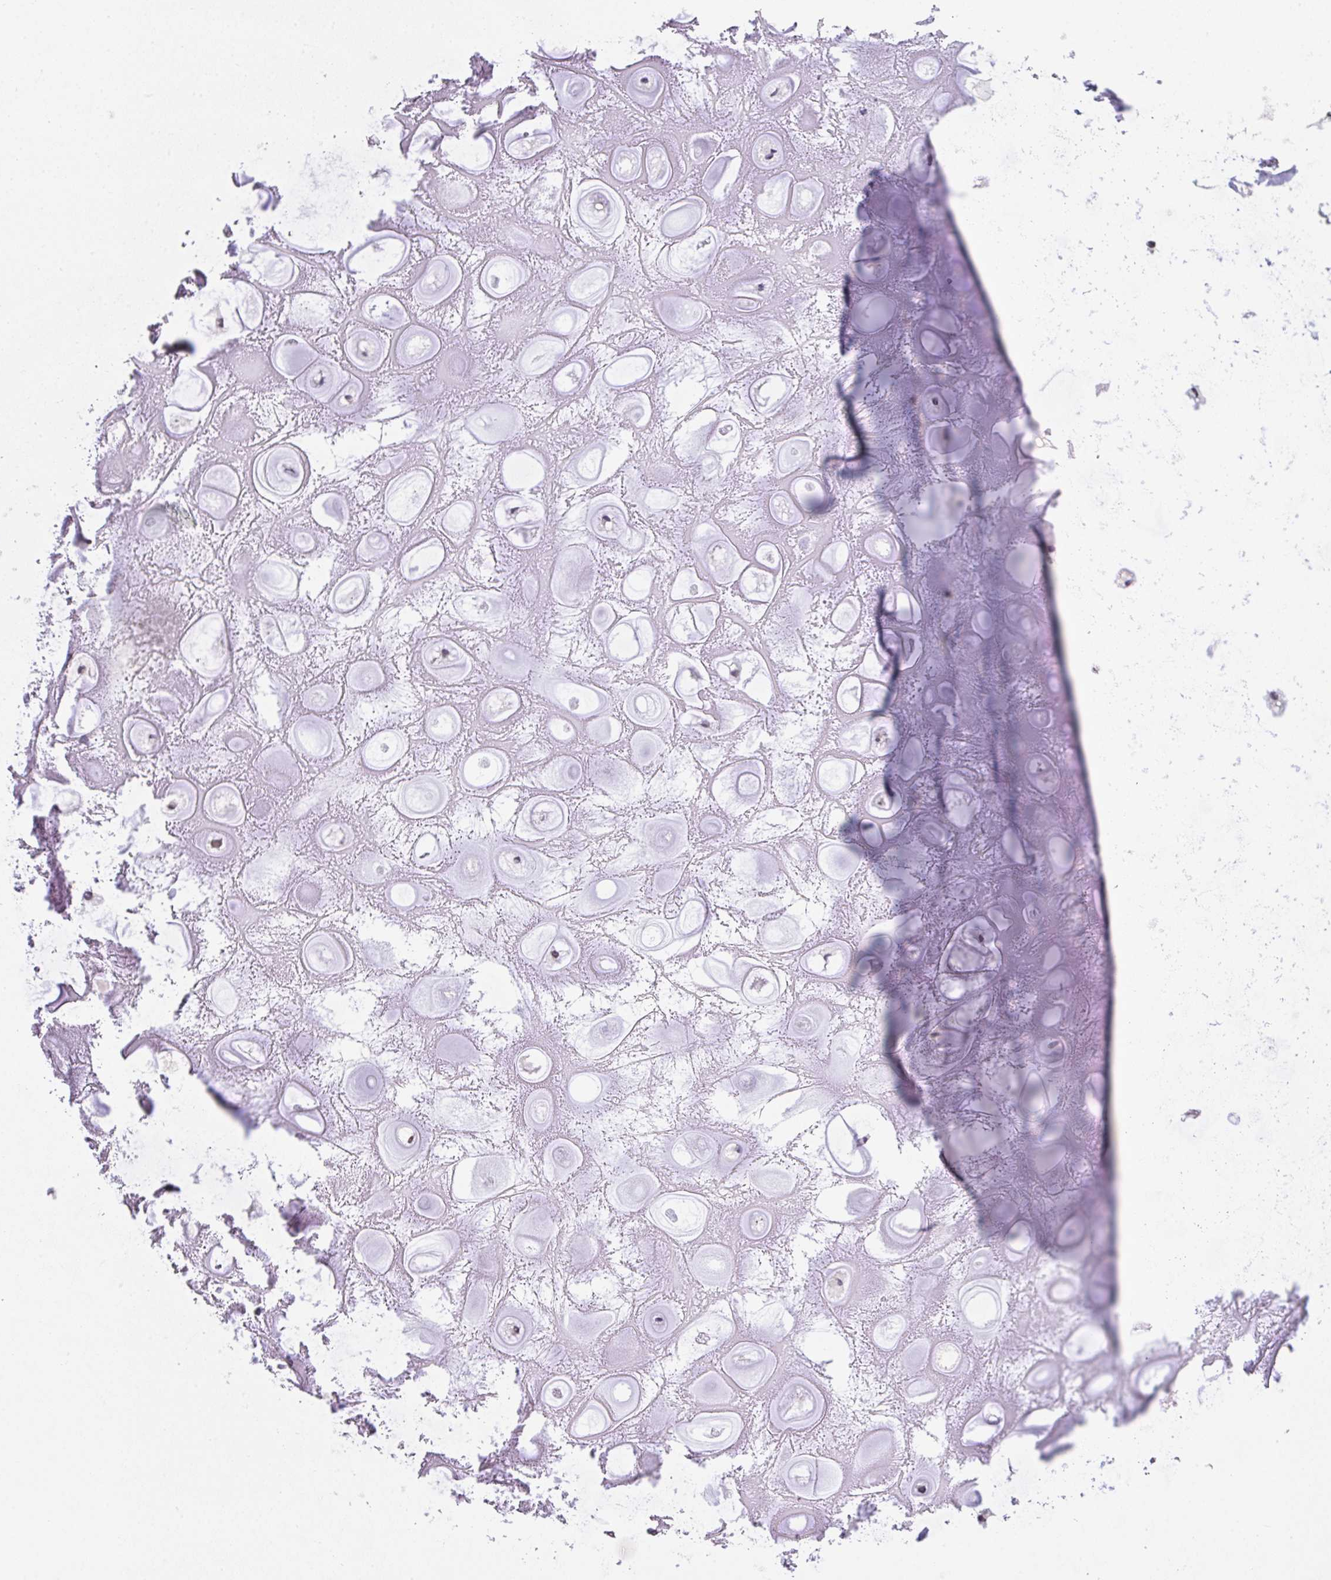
{"staining": {"intensity": "negative", "quantity": "none", "location": "none"}, "tissue": "adipose tissue", "cell_type": "Adipocytes", "image_type": "normal", "snomed": [{"axis": "morphology", "description": "Normal tissue, NOS"}, {"axis": "topography", "description": "Lymph node"}, {"axis": "topography", "description": "Cartilage tissue"}, {"axis": "topography", "description": "Nasopharynx"}], "caption": "Immunohistochemical staining of unremarkable human adipose tissue reveals no significant positivity in adipocytes. The staining is performed using DAB (3,3'-diaminobenzidine) brown chromogen with nuclei counter-stained in using hematoxylin.", "gene": "GLTPD2", "patient": {"sex": "male", "age": 63}}